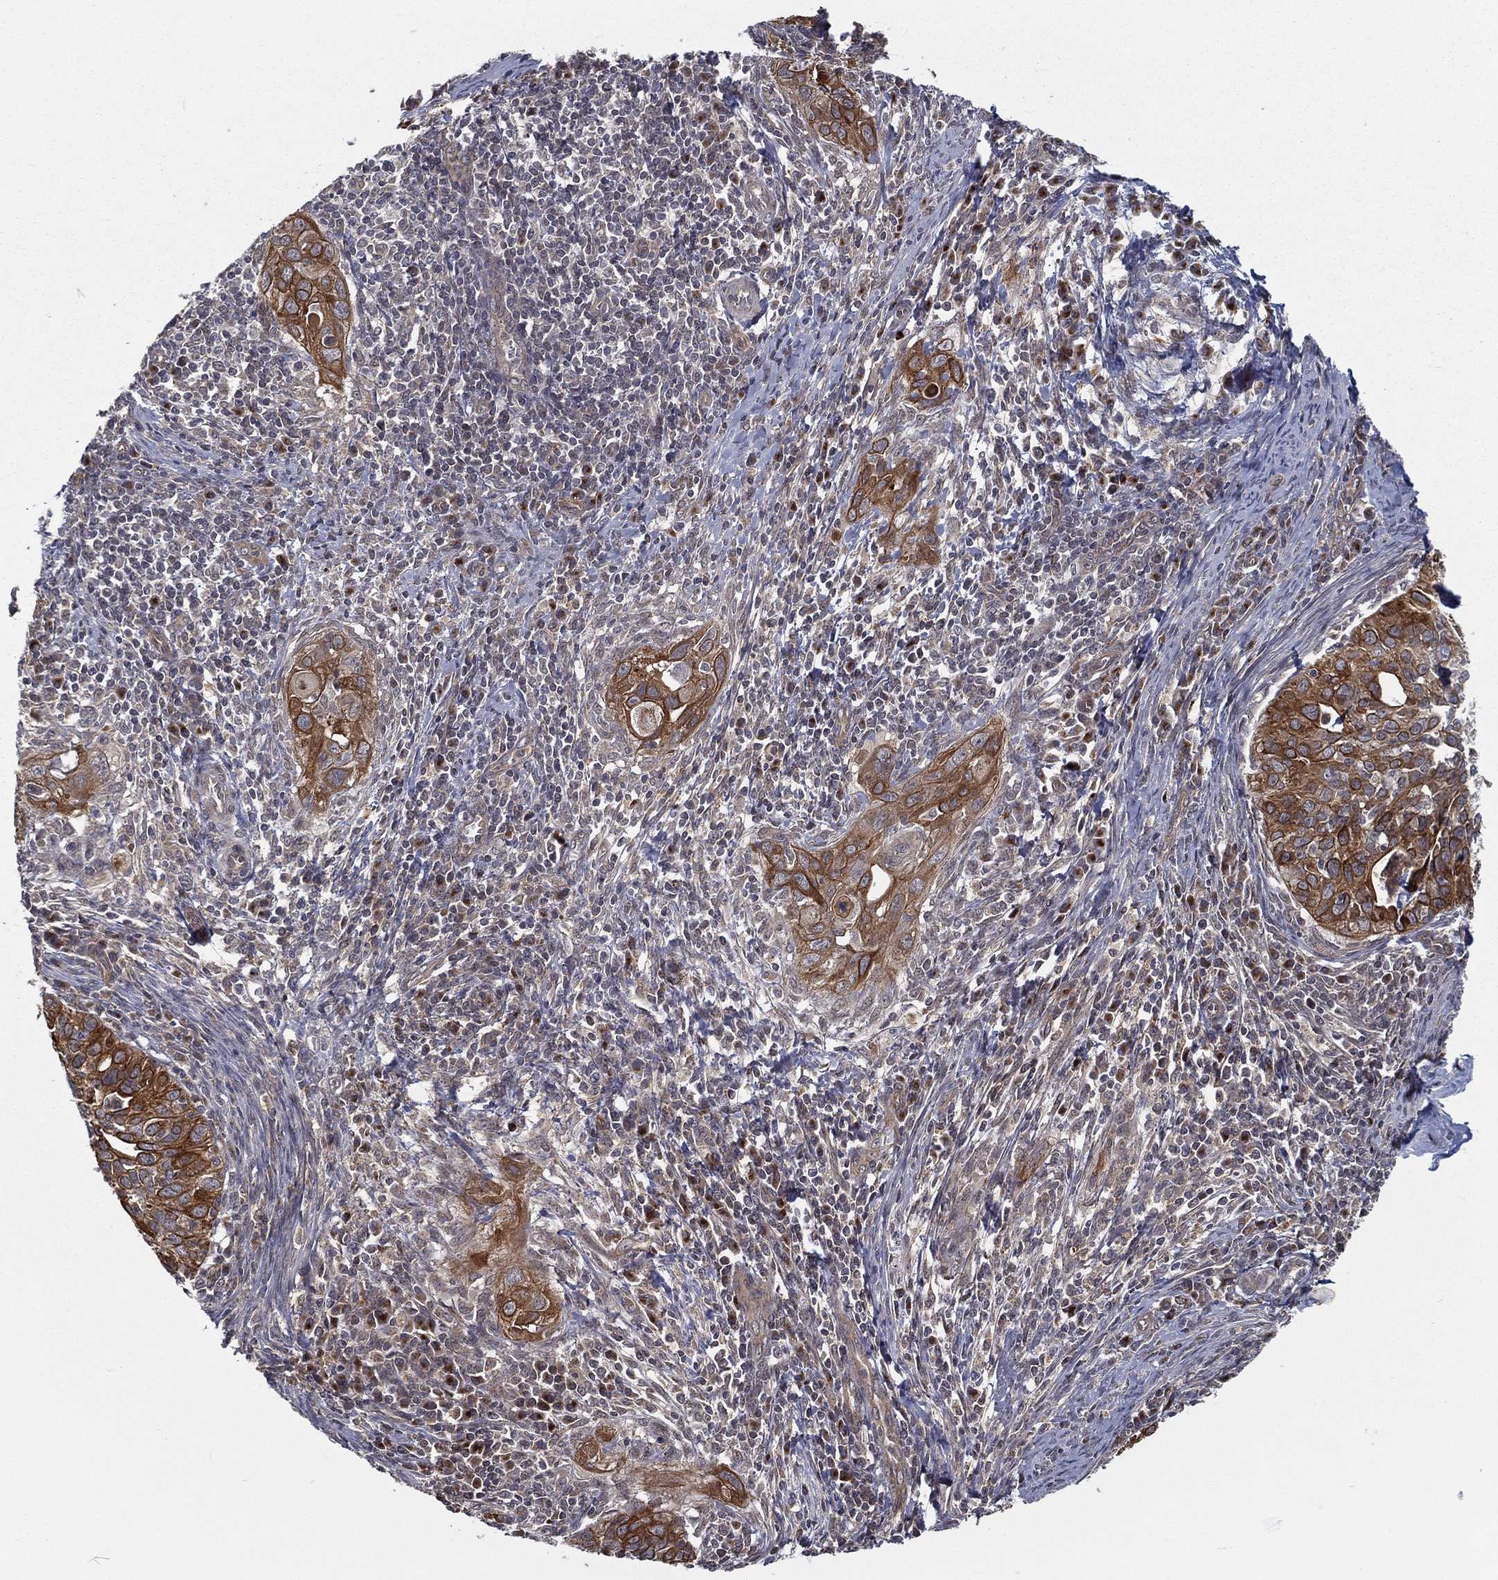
{"staining": {"intensity": "strong", "quantity": ">75%", "location": "cytoplasmic/membranous"}, "tissue": "cervical cancer", "cell_type": "Tumor cells", "image_type": "cancer", "snomed": [{"axis": "morphology", "description": "Squamous cell carcinoma, NOS"}, {"axis": "topography", "description": "Cervix"}], "caption": "Cervical cancer (squamous cell carcinoma) stained with a protein marker displays strong staining in tumor cells.", "gene": "UACA", "patient": {"sex": "female", "age": 26}}